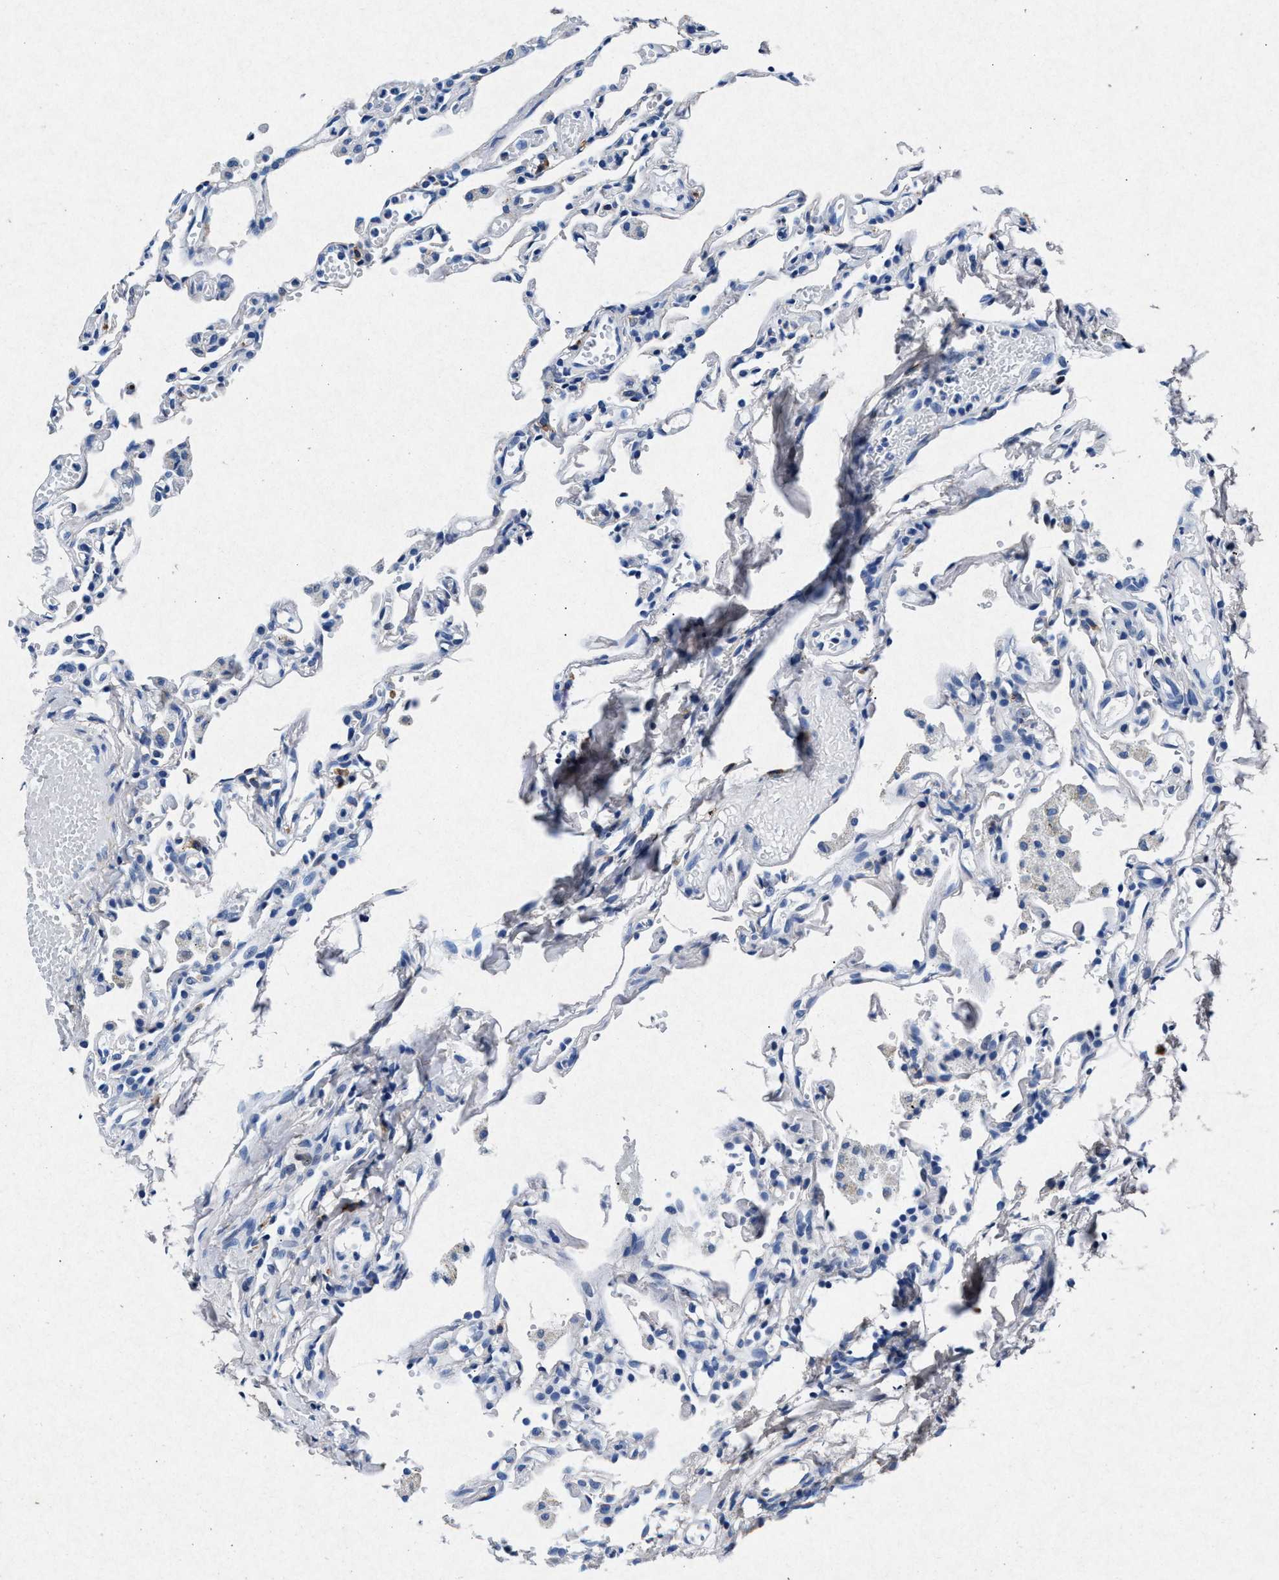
{"staining": {"intensity": "negative", "quantity": "none", "location": "none"}, "tissue": "lung", "cell_type": "Alveolar cells", "image_type": "normal", "snomed": [{"axis": "morphology", "description": "Normal tissue, NOS"}, {"axis": "topography", "description": "Lung"}], "caption": "Immunohistochemistry of unremarkable human lung displays no positivity in alveolar cells.", "gene": "MAP6", "patient": {"sex": "male", "age": 21}}